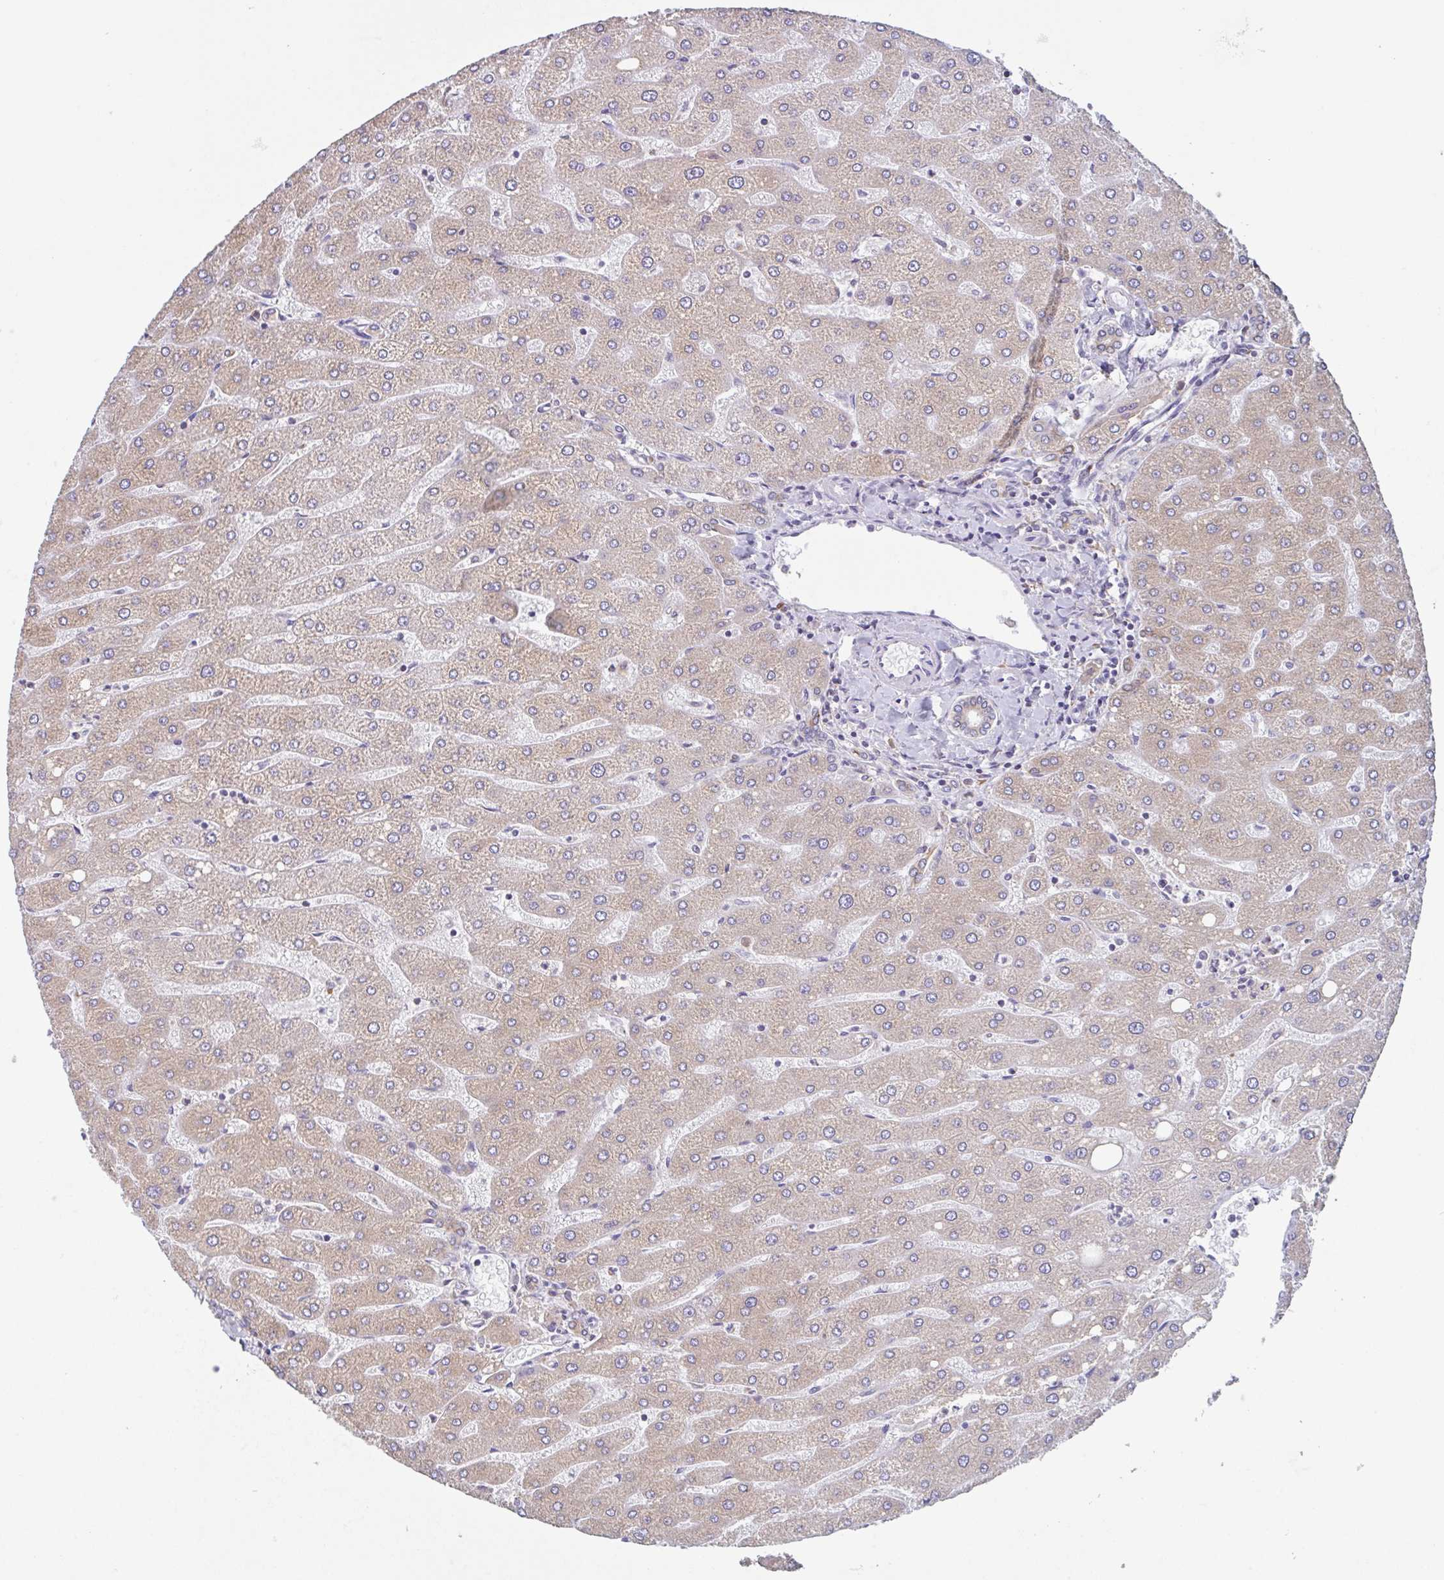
{"staining": {"intensity": "weak", "quantity": ">75%", "location": "cytoplasmic/membranous"}, "tissue": "liver", "cell_type": "Cholangiocytes", "image_type": "normal", "snomed": [{"axis": "morphology", "description": "Normal tissue, NOS"}, {"axis": "topography", "description": "Liver"}], "caption": "Protein staining of unremarkable liver reveals weak cytoplasmic/membranous expression in about >75% of cholangiocytes. (Stains: DAB in brown, nuclei in blue, Microscopy: brightfield microscopy at high magnification).", "gene": "DOK4", "patient": {"sex": "male", "age": 67}}